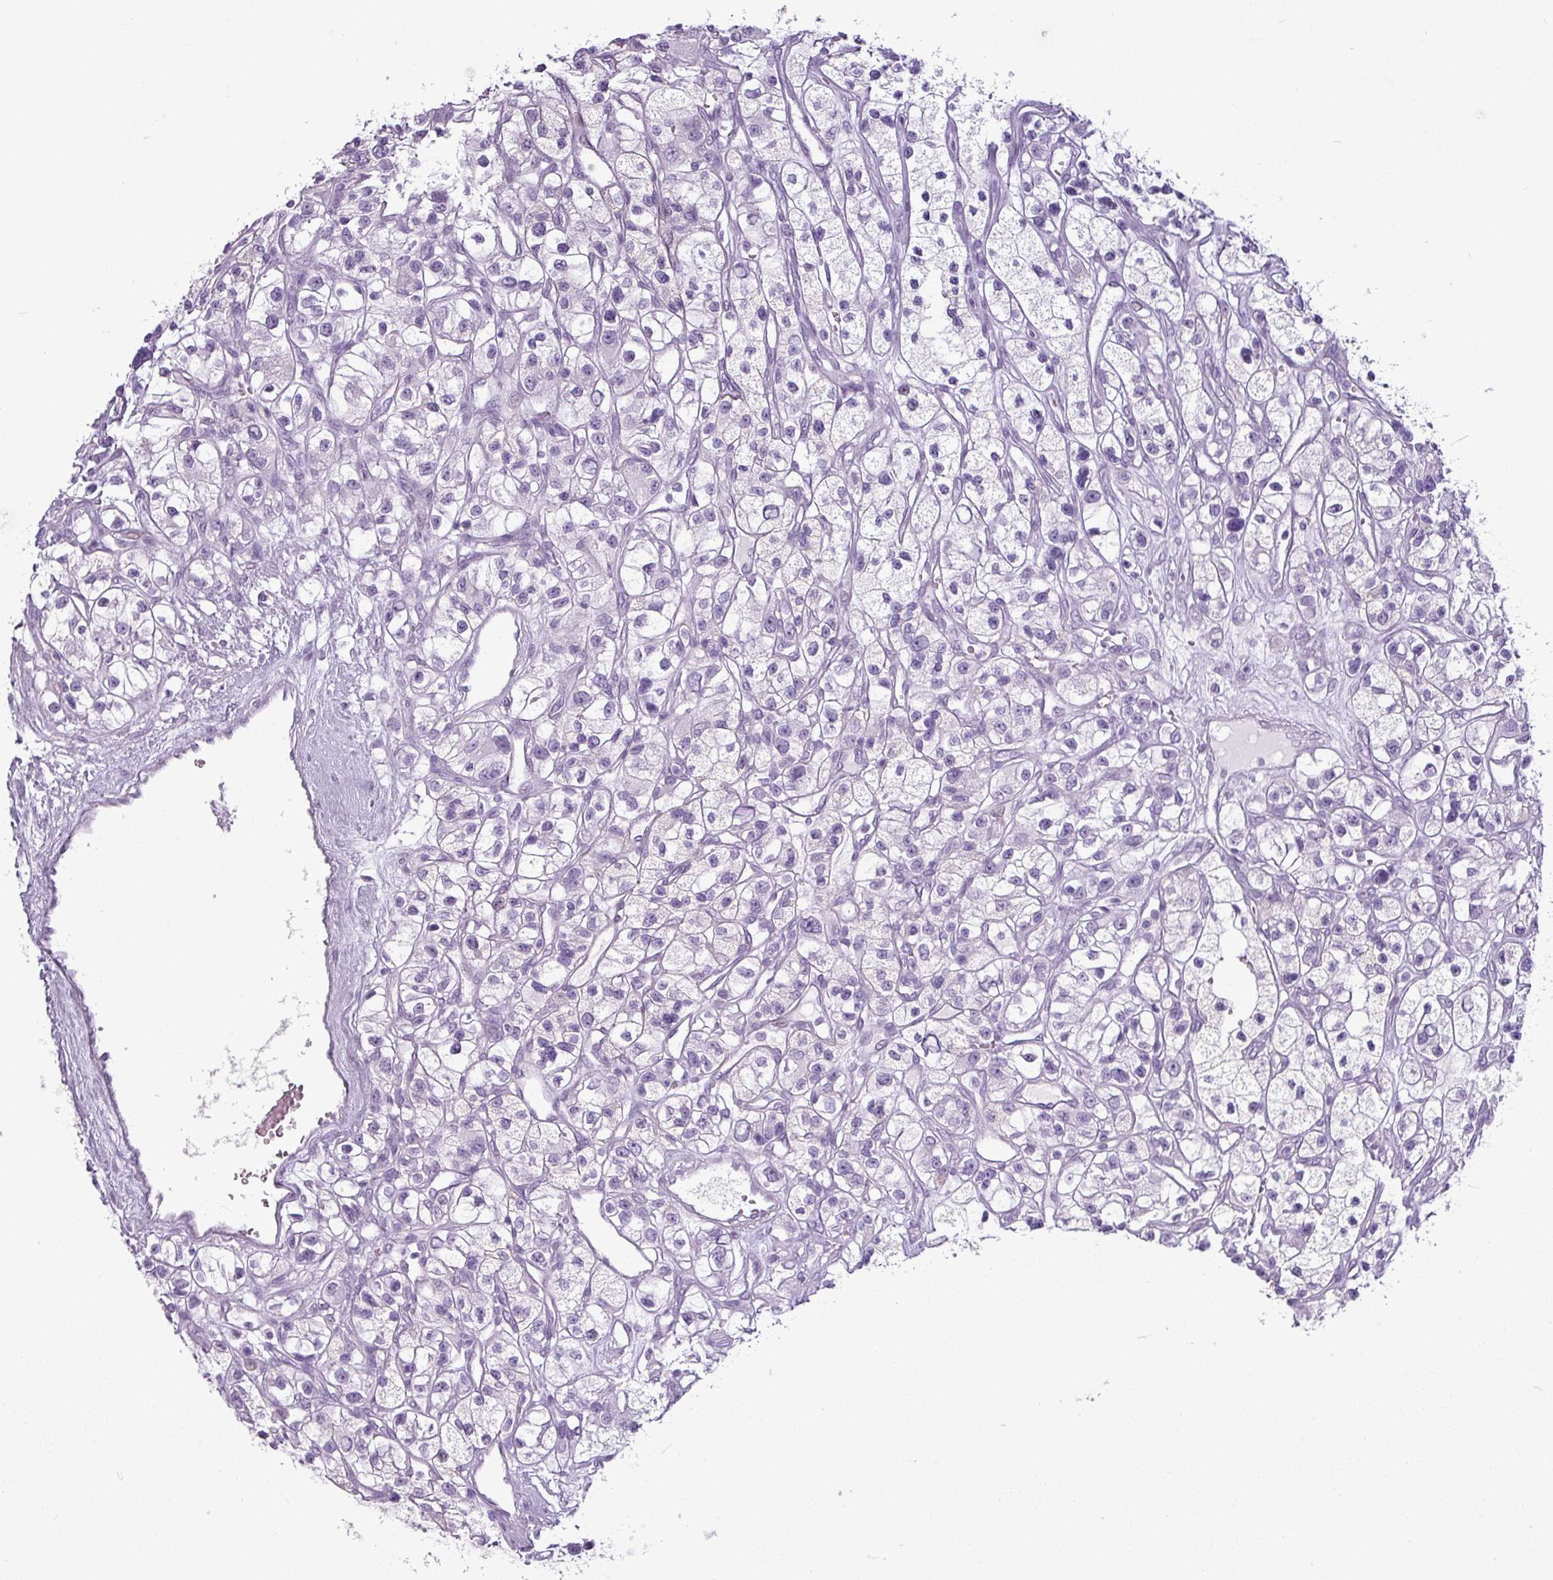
{"staining": {"intensity": "negative", "quantity": "none", "location": "none"}, "tissue": "renal cancer", "cell_type": "Tumor cells", "image_type": "cancer", "snomed": [{"axis": "morphology", "description": "Adenocarcinoma, NOS"}, {"axis": "topography", "description": "Kidney"}], "caption": "Immunohistochemical staining of adenocarcinoma (renal) shows no significant positivity in tumor cells.", "gene": "AMY2A", "patient": {"sex": "female", "age": 57}}